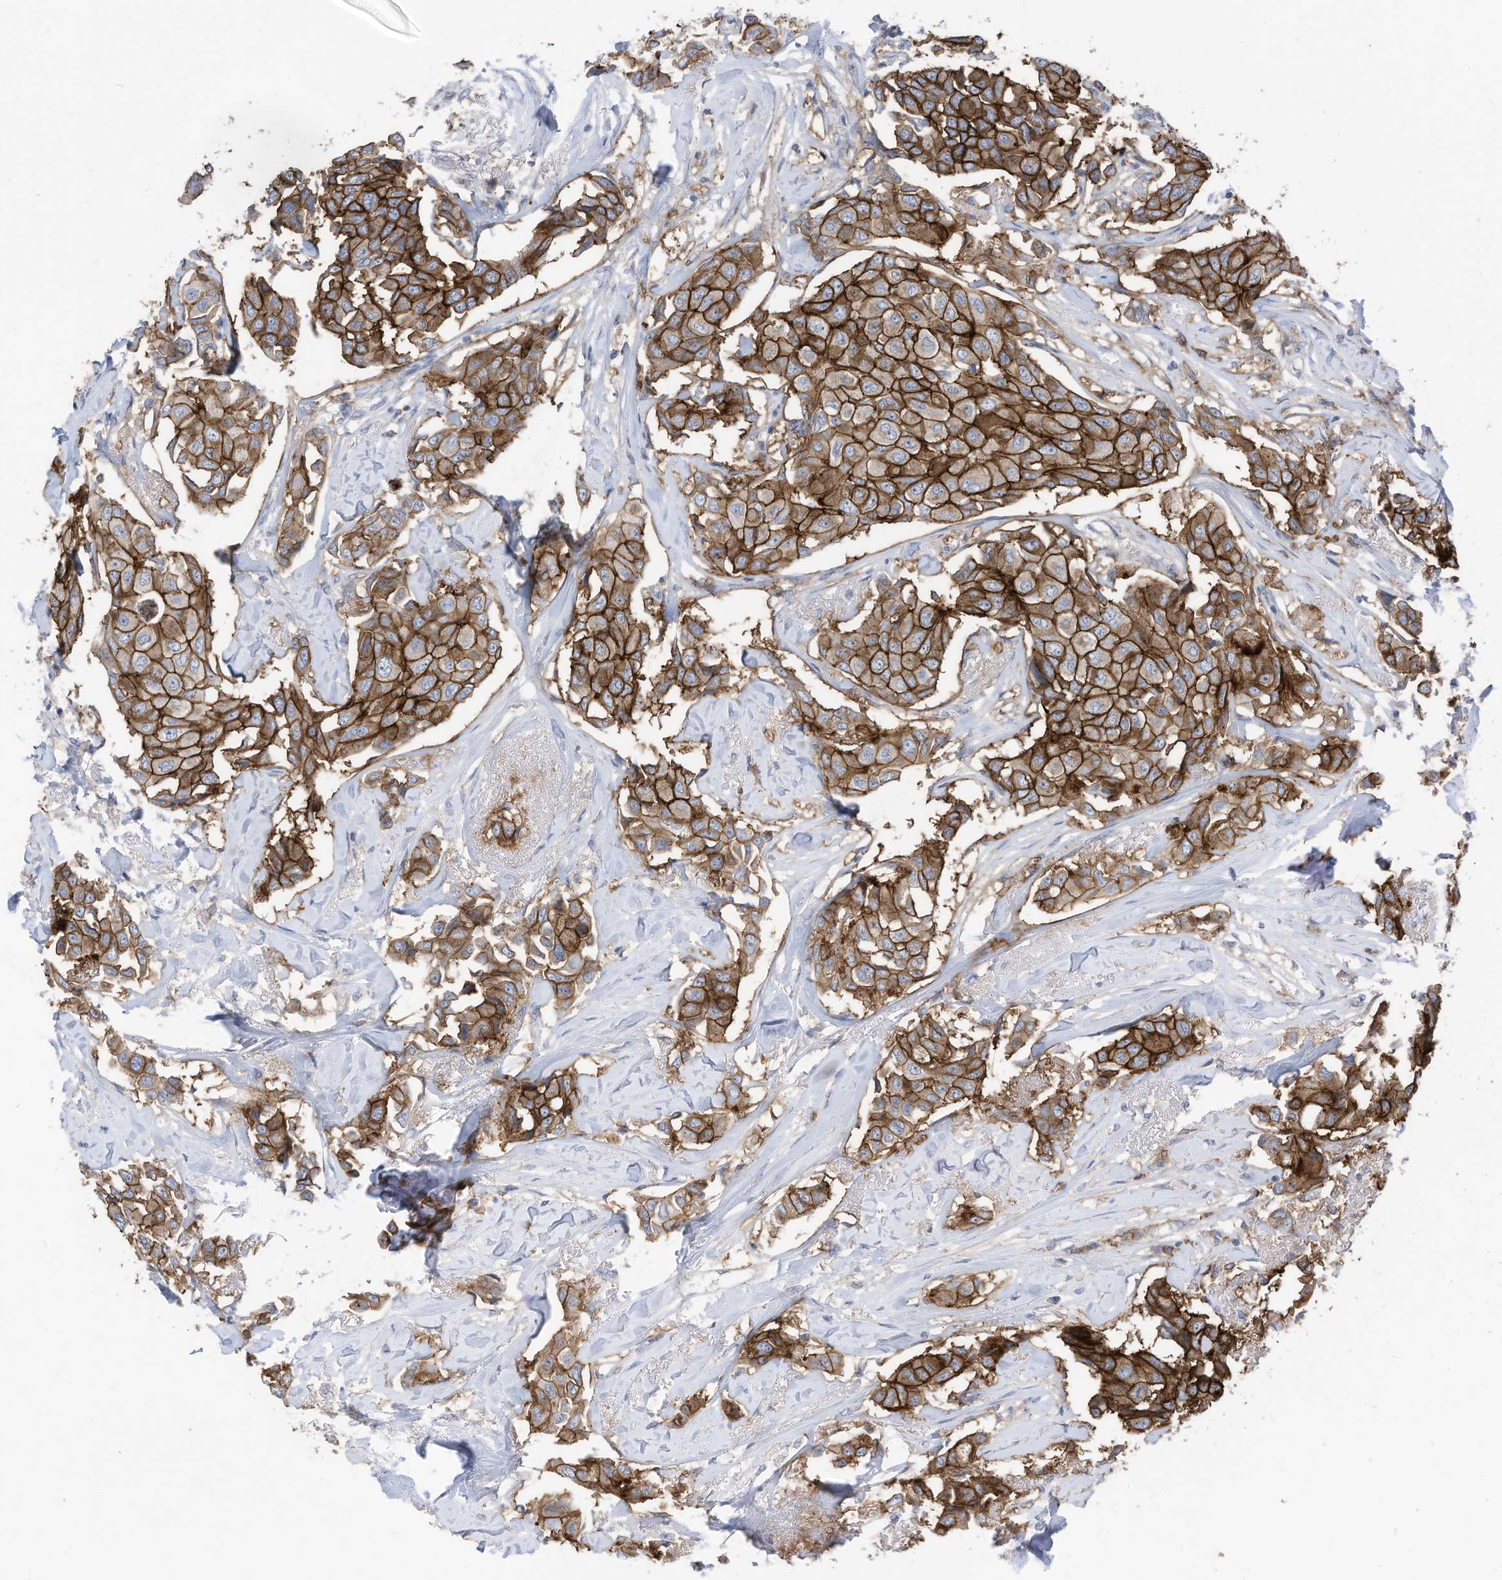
{"staining": {"intensity": "strong", "quantity": ">75%", "location": "cytoplasmic/membranous"}, "tissue": "breast cancer", "cell_type": "Tumor cells", "image_type": "cancer", "snomed": [{"axis": "morphology", "description": "Duct carcinoma"}, {"axis": "topography", "description": "Breast"}], "caption": "Infiltrating ductal carcinoma (breast) was stained to show a protein in brown. There is high levels of strong cytoplasmic/membranous expression in approximately >75% of tumor cells.", "gene": "SLC1A5", "patient": {"sex": "female", "age": 80}}